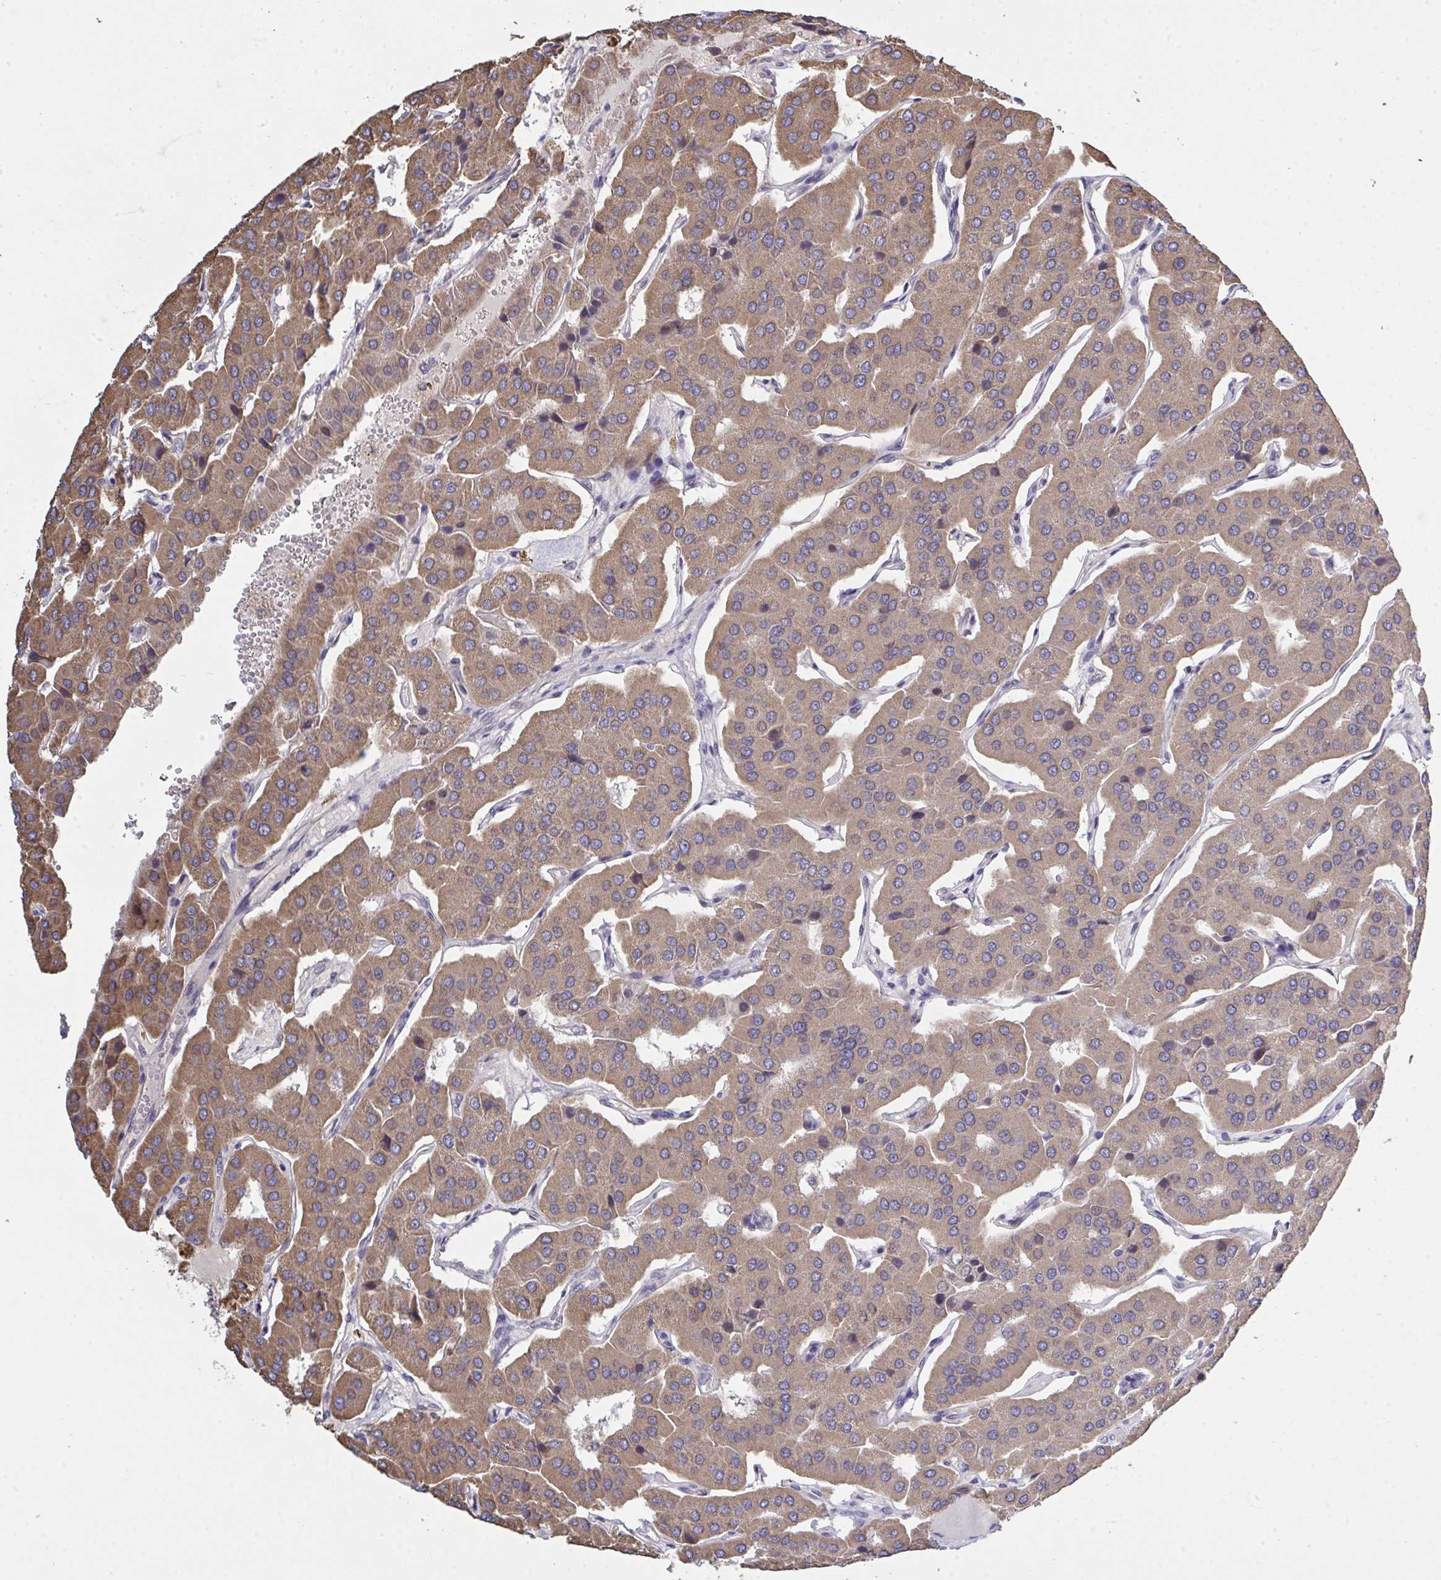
{"staining": {"intensity": "weak", "quantity": "25%-75%", "location": "cytoplasmic/membranous"}, "tissue": "parathyroid gland", "cell_type": "Glandular cells", "image_type": "normal", "snomed": [{"axis": "morphology", "description": "Normal tissue, NOS"}, {"axis": "morphology", "description": "Adenoma, NOS"}, {"axis": "topography", "description": "Parathyroid gland"}], "caption": "Human parathyroid gland stained for a protein (brown) demonstrates weak cytoplasmic/membranous positive expression in about 25%-75% of glandular cells.", "gene": "PPM1H", "patient": {"sex": "female", "age": 86}}